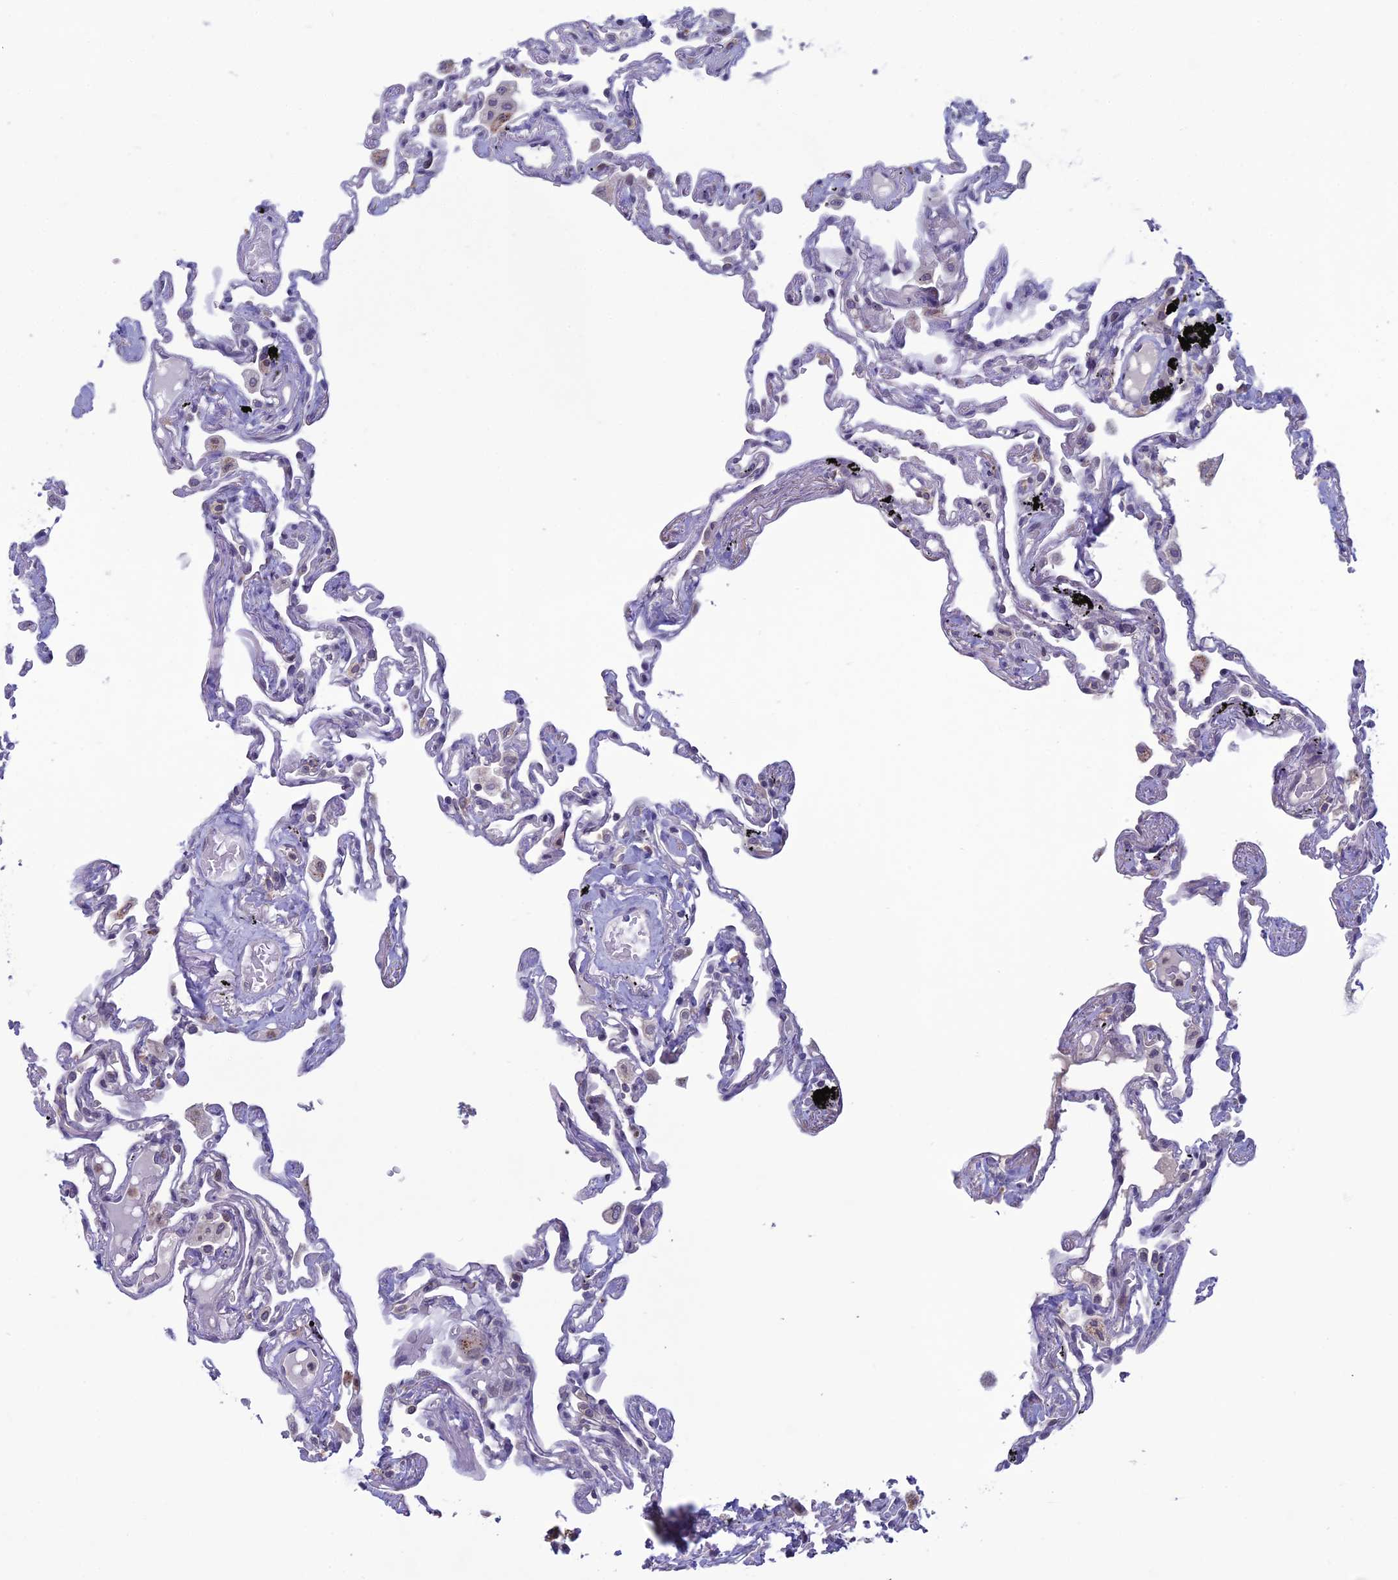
{"staining": {"intensity": "negative", "quantity": "none", "location": "none"}, "tissue": "lung", "cell_type": "Alveolar cells", "image_type": "normal", "snomed": [{"axis": "morphology", "description": "Normal tissue, NOS"}, {"axis": "topography", "description": "Lung"}], "caption": "Alveolar cells are negative for brown protein staining in benign lung. (DAB (3,3'-diaminobenzidine) IHC, high magnification).", "gene": "WDR46", "patient": {"sex": "female", "age": 67}}